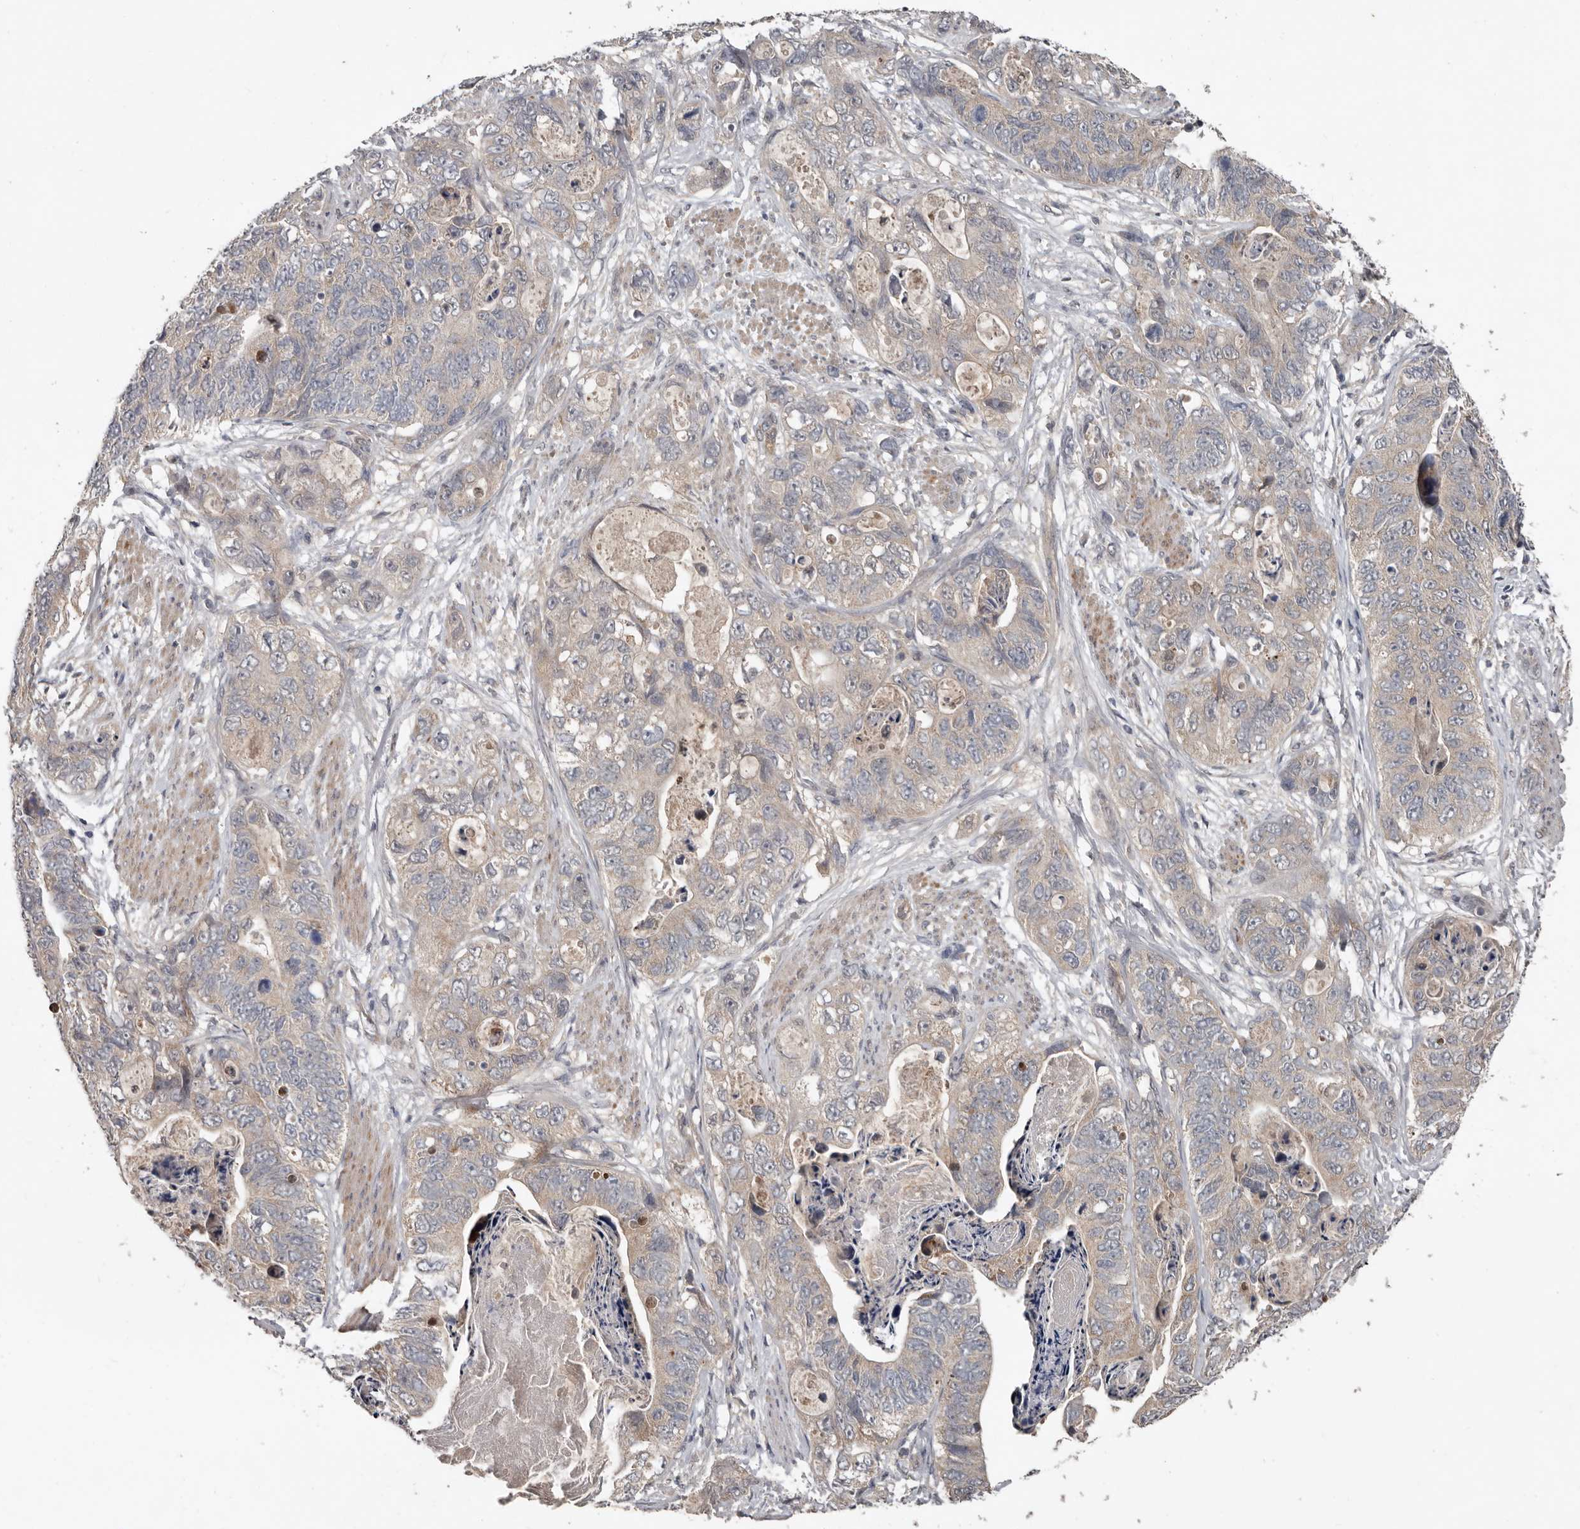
{"staining": {"intensity": "weak", "quantity": "<25%", "location": "cytoplasmic/membranous"}, "tissue": "stomach cancer", "cell_type": "Tumor cells", "image_type": "cancer", "snomed": [{"axis": "morphology", "description": "Adenocarcinoma, NOS"}, {"axis": "topography", "description": "Stomach"}], "caption": "Immunohistochemistry (IHC) micrograph of neoplastic tissue: stomach adenocarcinoma stained with DAB demonstrates no significant protein staining in tumor cells.", "gene": "DNAJB4", "patient": {"sex": "female", "age": 89}}